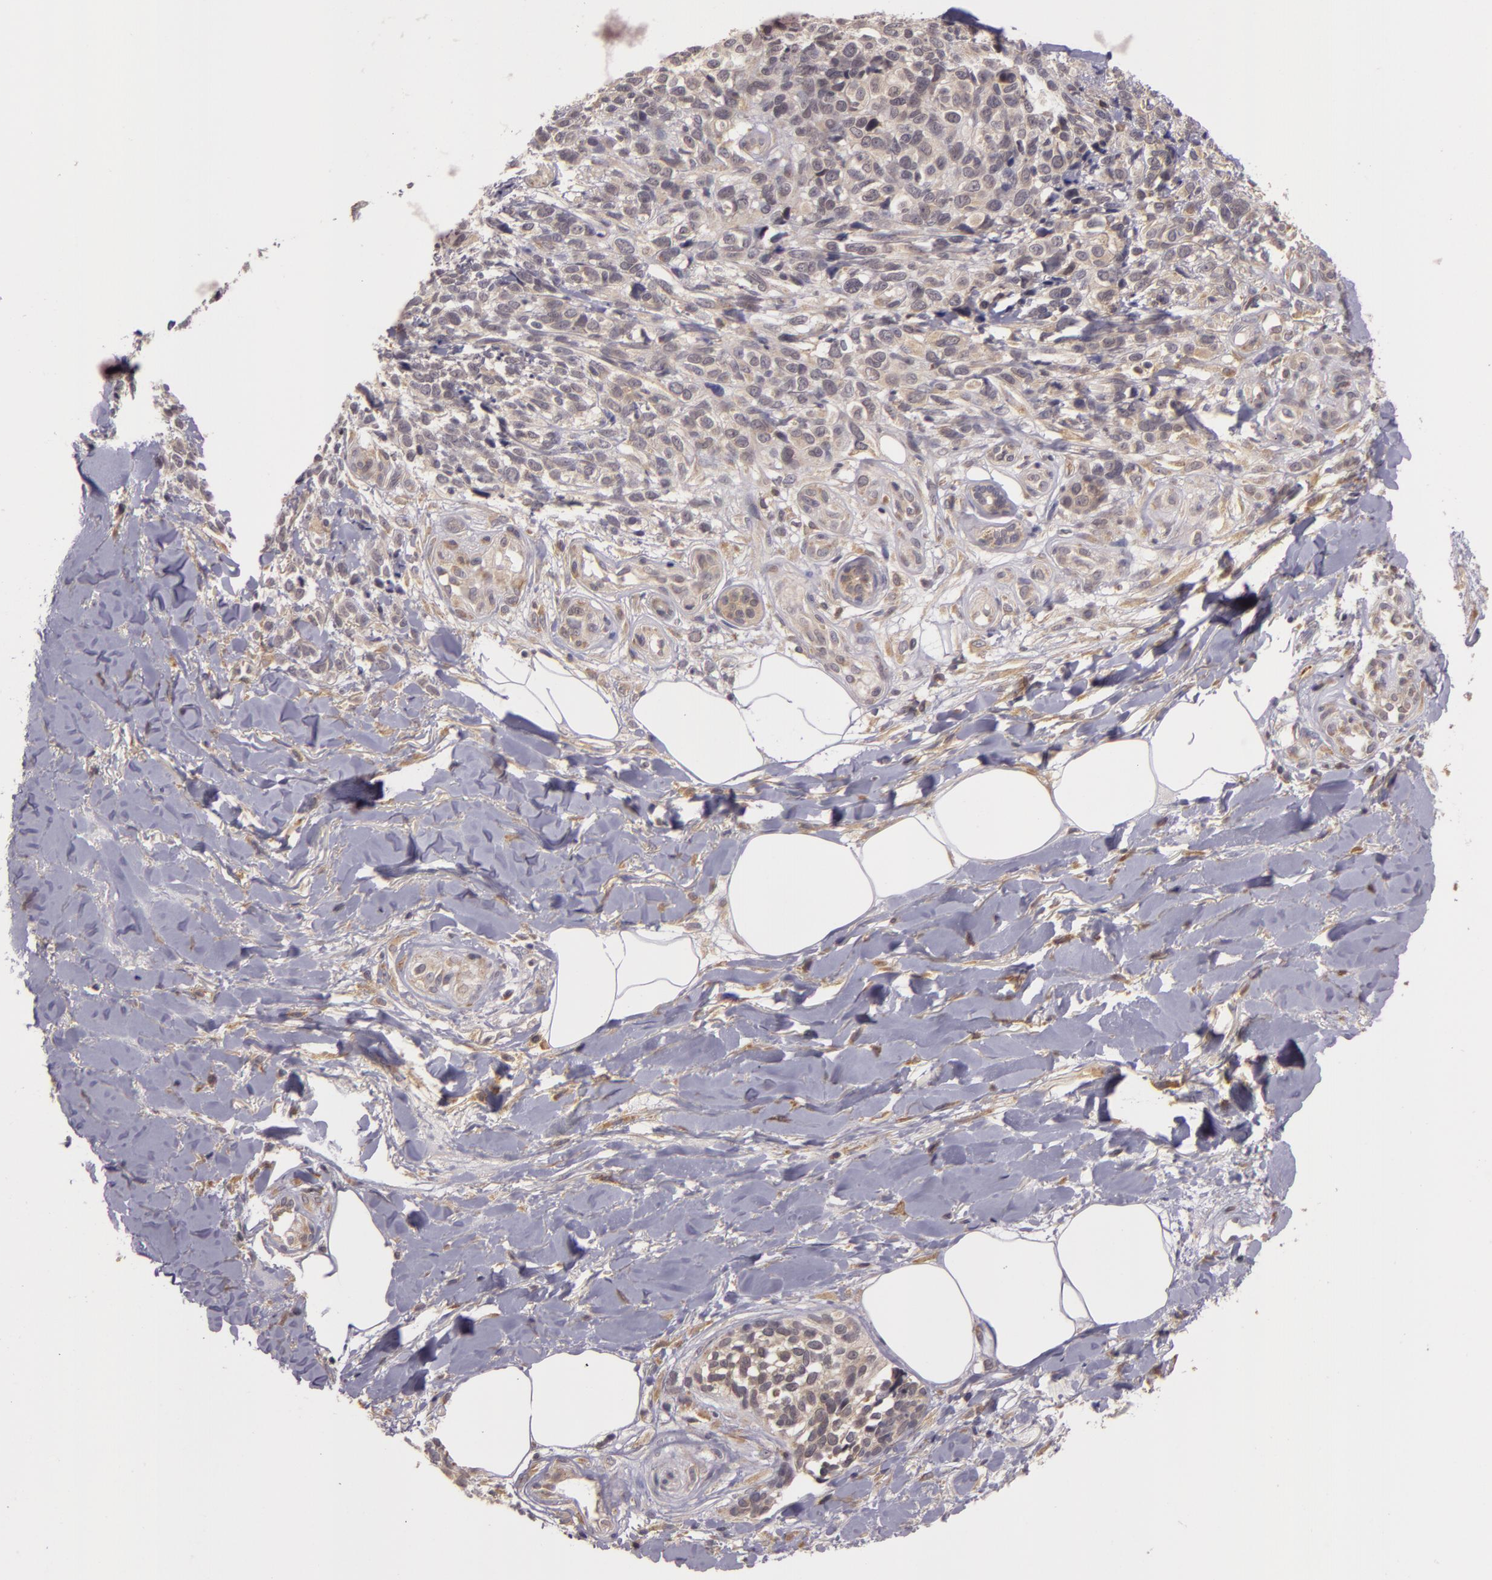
{"staining": {"intensity": "weak", "quantity": ">75%", "location": "cytoplasmic/membranous"}, "tissue": "melanoma", "cell_type": "Tumor cells", "image_type": "cancer", "snomed": [{"axis": "morphology", "description": "Malignant melanoma, NOS"}, {"axis": "topography", "description": "Skin"}], "caption": "A brown stain labels weak cytoplasmic/membranous positivity of a protein in melanoma tumor cells.", "gene": "PPP1R3F", "patient": {"sex": "female", "age": 85}}